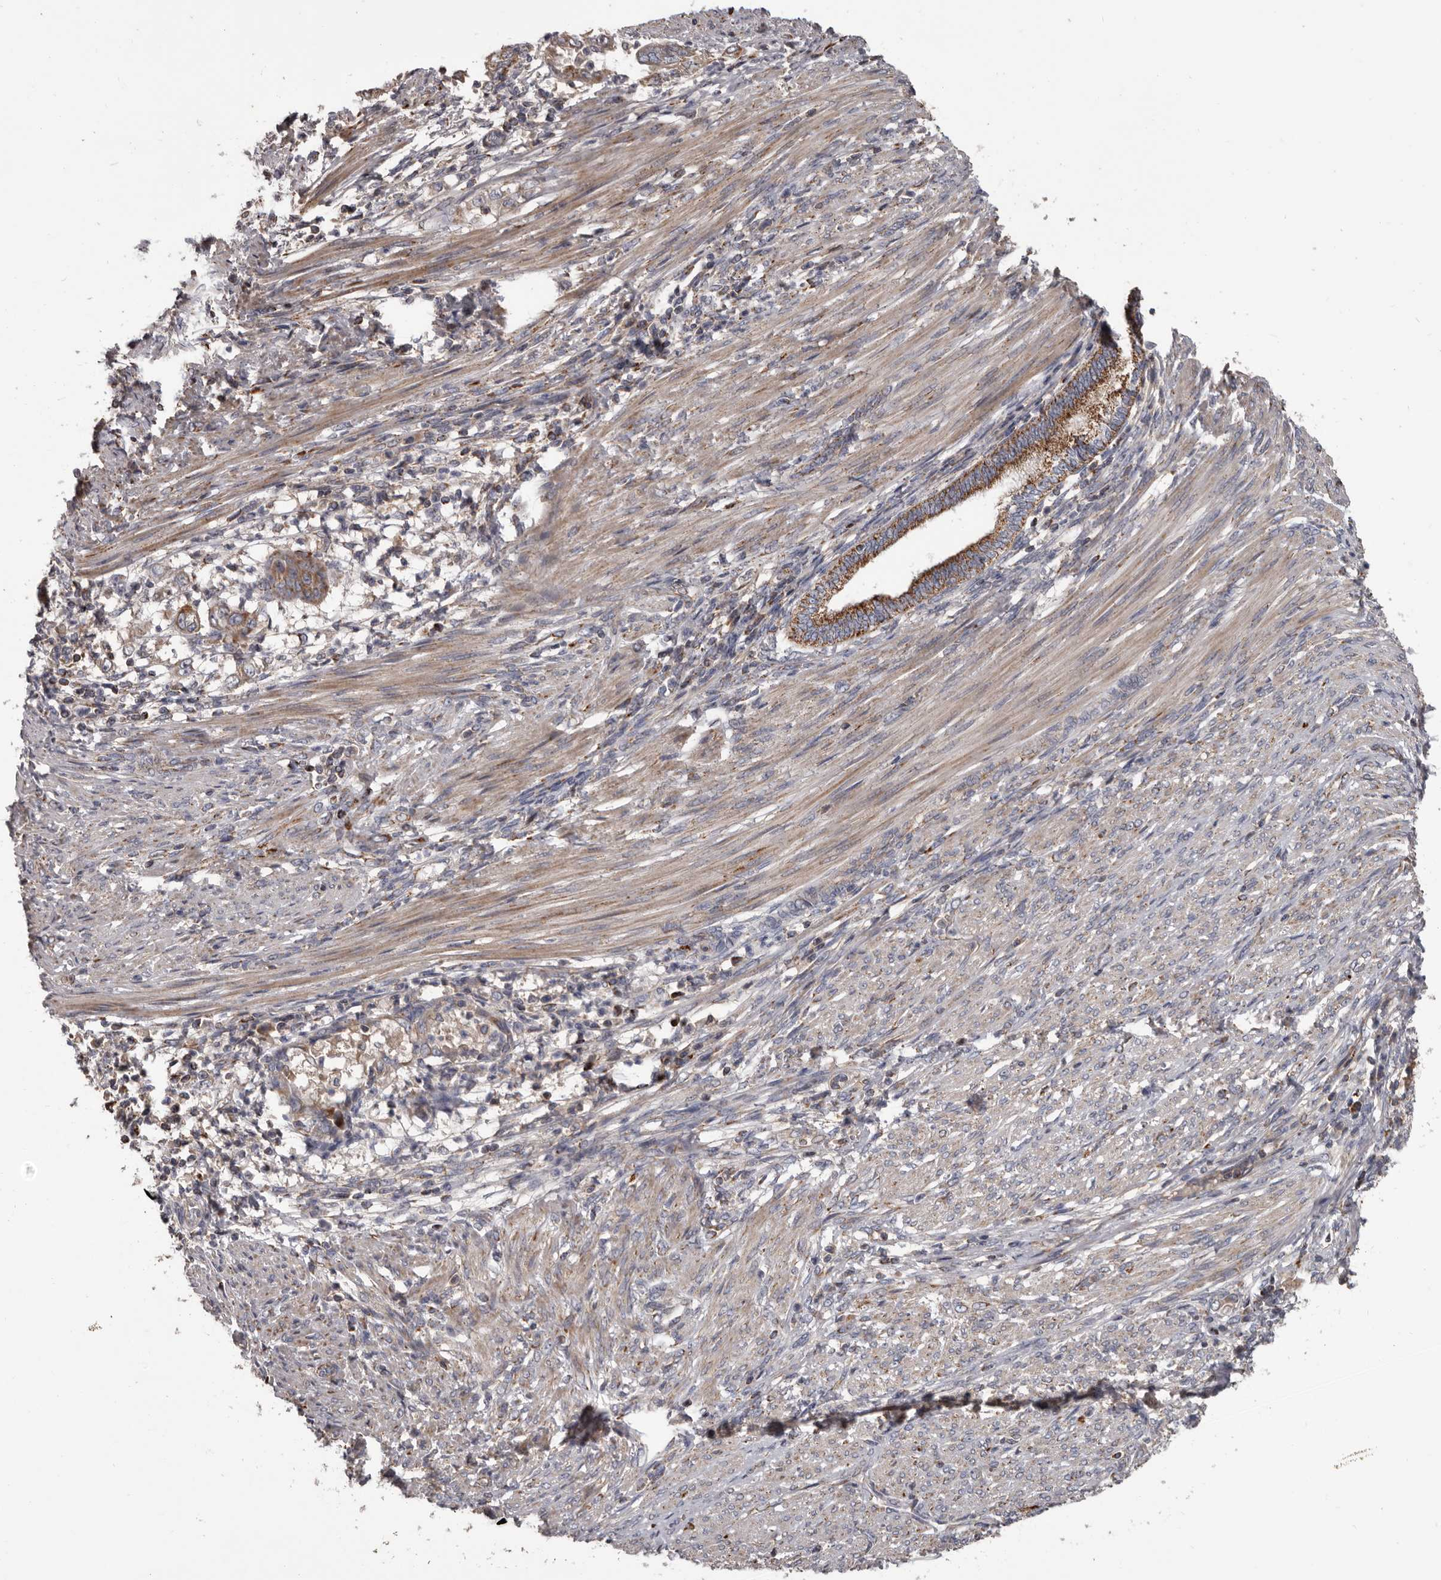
{"staining": {"intensity": "moderate", "quantity": ">75%", "location": "cytoplasmic/membranous"}, "tissue": "endometrial cancer", "cell_type": "Tumor cells", "image_type": "cancer", "snomed": [{"axis": "morphology", "description": "Adenocarcinoma, NOS"}, {"axis": "topography", "description": "Endometrium"}], "caption": "DAB (3,3'-diaminobenzidine) immunohistochemical staining of human endometrial cancer (adenocarcinoma) shows moderate cytoplasmic/membranous protein positivity in approximately >75% of tumor cells.", "gene": "ALDH5A1", "patient": {"sex": "female", "age": 85}}